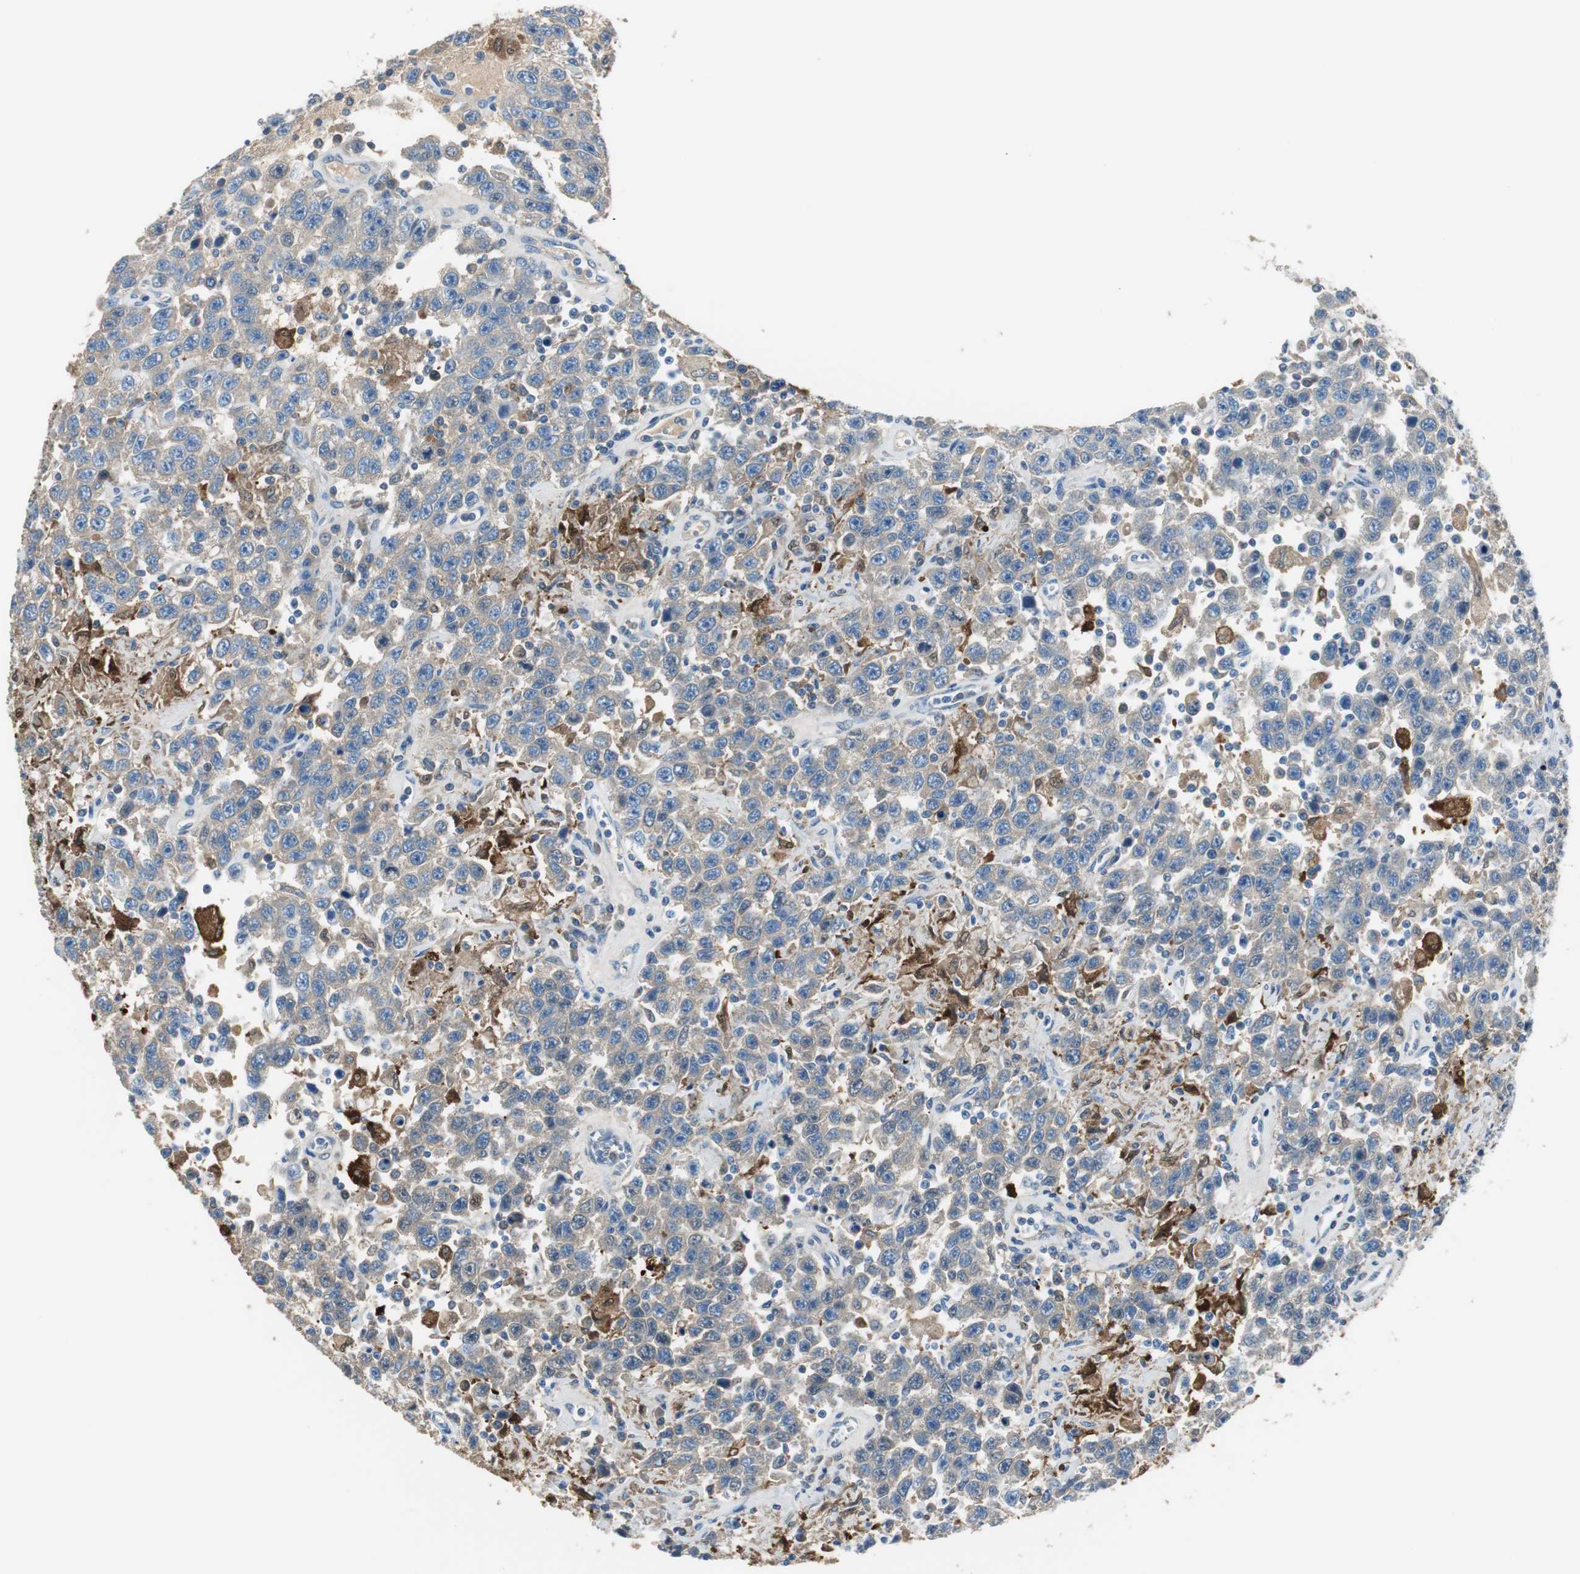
{"staining": {"intensity": "weak", "quantity": "25%-75%", "location": "cytoplasmic/membranous"}, "tissue": "testis cancer", "cell_type": "Tumor cells", "image_type": "cancer", "snomed": [{"axis": "morphology", "description": "Seminoma, NOS"}, {"axis": "topography", "description": "Testis"}], "caption": "Testis seminoma was stained to show a protein in brown. There is low levels of weak cytoplasmic/membranous expression in about 25%-75% of tumor cells.", "gene": "FBP1", "patient": {"sex": "male", "age": 41}}